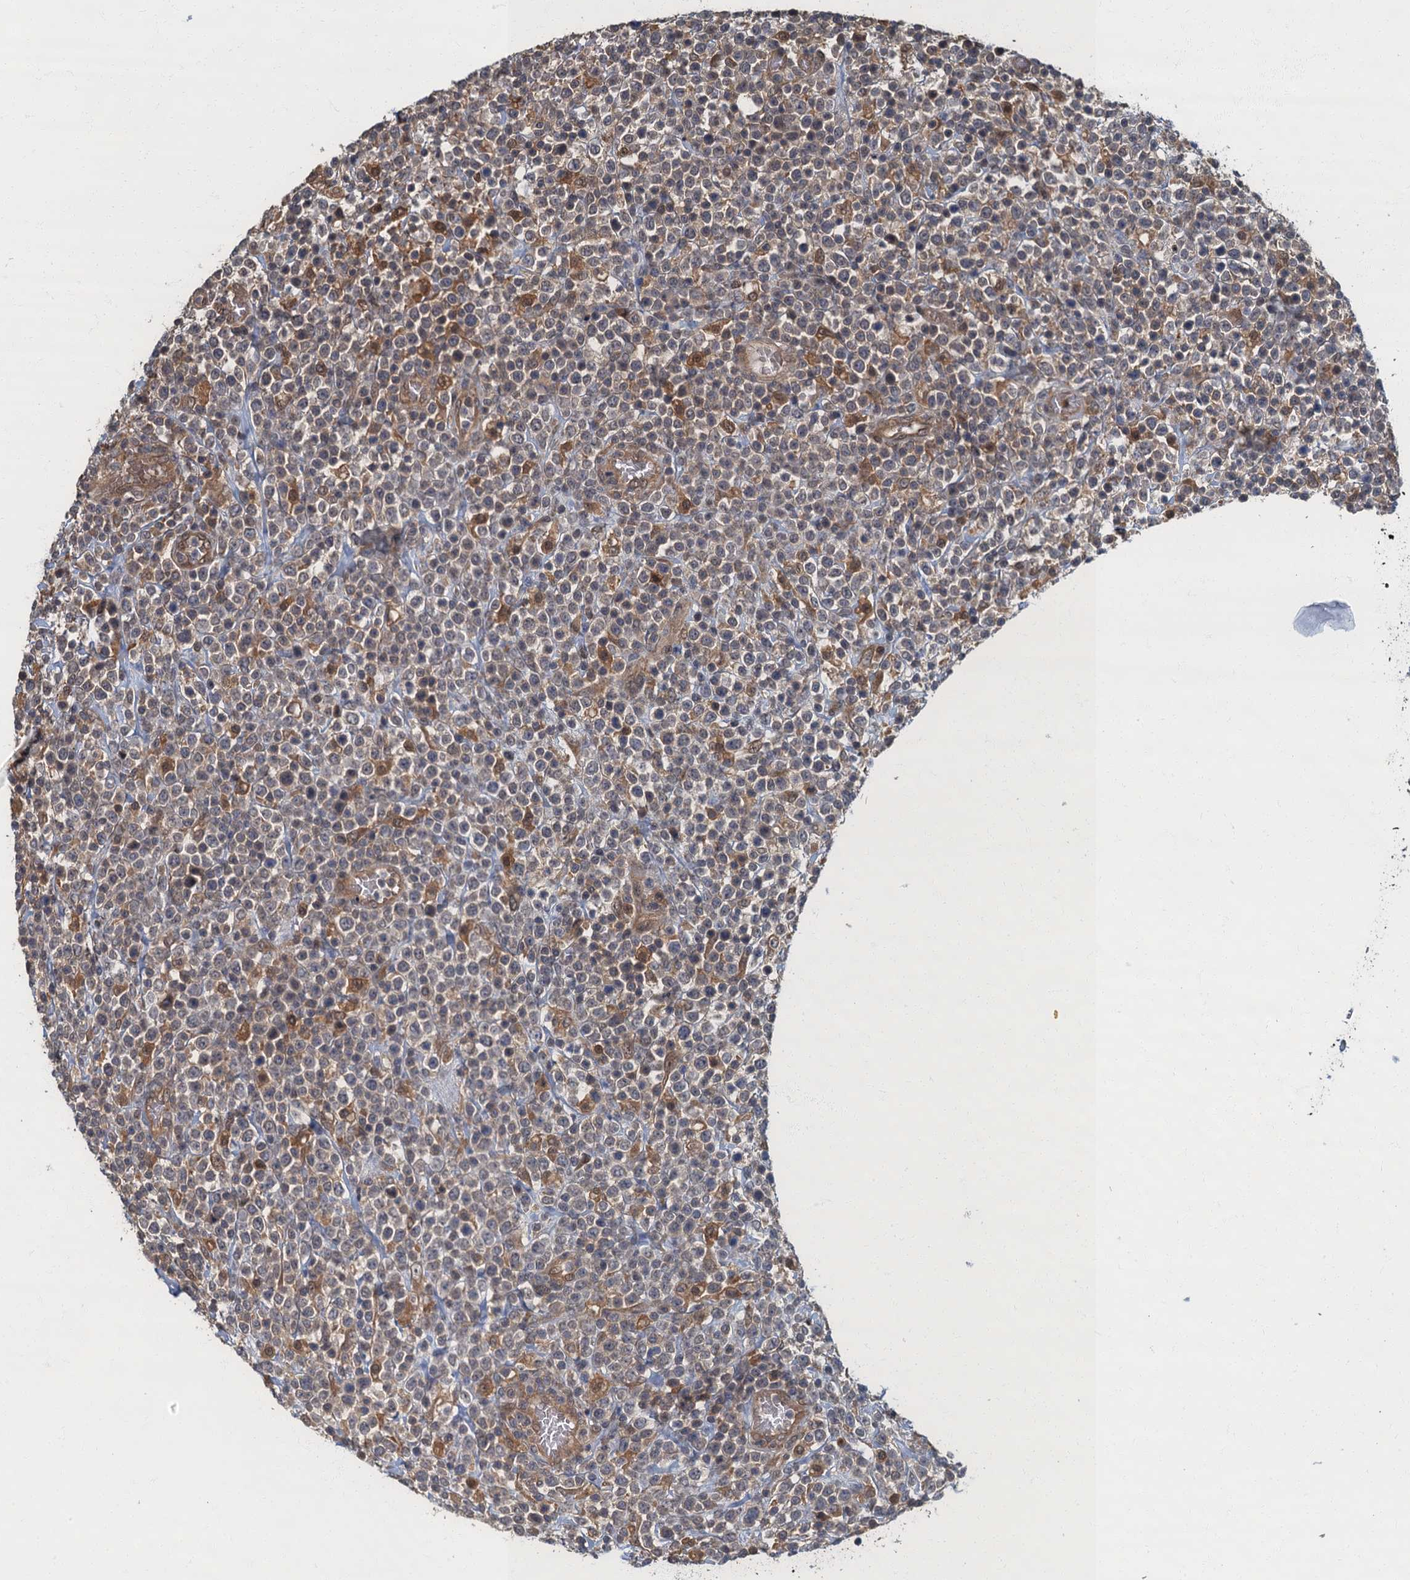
{"staining": {"intensity": "negative", "quantity": "none", "location": "none"}, "tissue": "lymphoma", "cell_type": "Tumor cells", "image_type": "cancer", "snomed": [{"axis": "morphology", "description": "Malignant lymphoma, non-Hodgkin's type, High grade"}, {"axis": "topography", "description": "Colon"}], "caption": "IHC of human malignant lymphoma, non-Hodgkin's type (high-grade) exhibits no staining in tumor cells. (Brightfield microscopy of DAB immunohistochemistry (IHC) at high magnification).", "gene": "TBCK", "patient": {"sex": "female", "age": 53}}